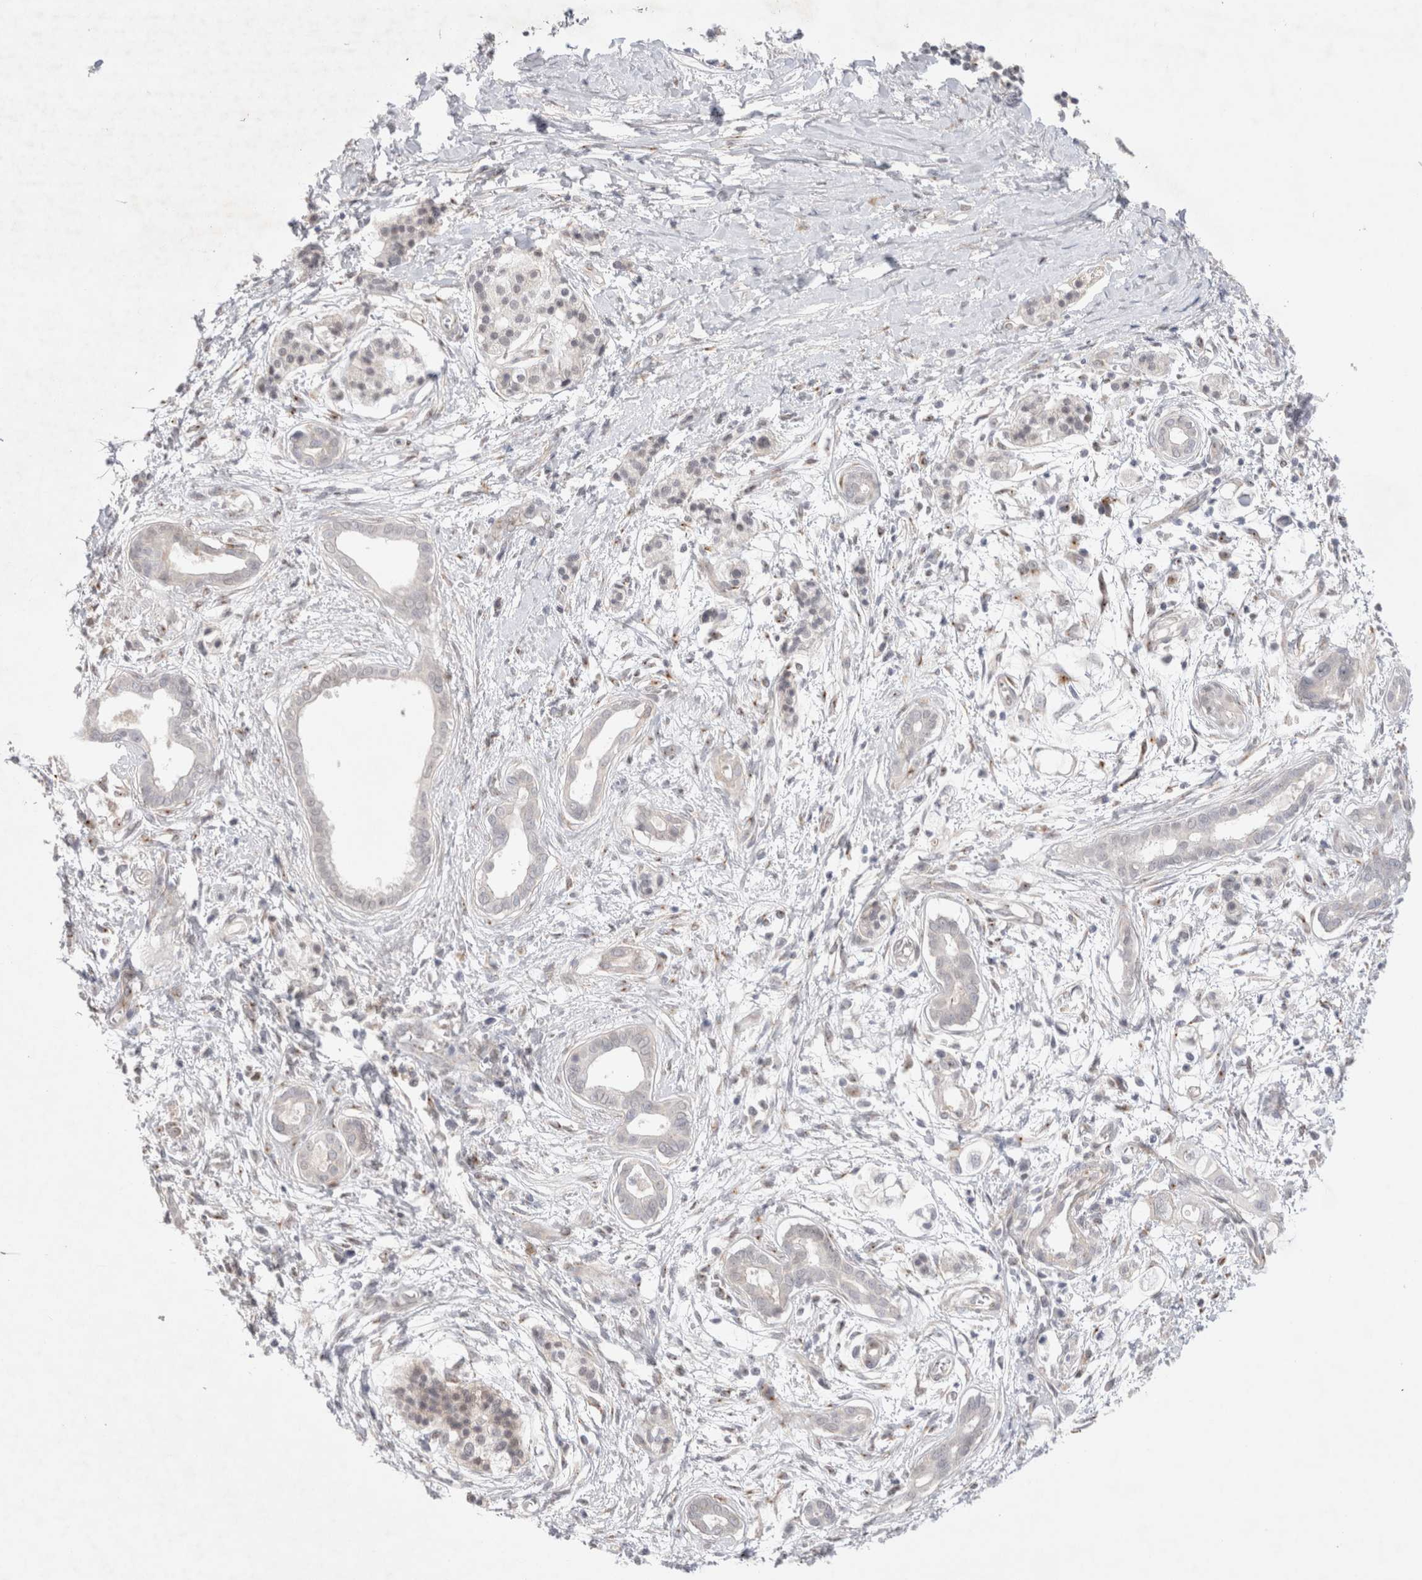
{"staining": {"intensity": "negative", "quantity": "none", "location": "none"}, "tissue": "pancreatic cancer", "cell_type": "Tumor cells", "image_type": "cancer", "snomed": [{"axis": "morphology", "description": "Adenocarcinoma, NOS"}, {"axis": "topography", "description": "Pancreas"}], "caption": "The image reveals no staining of tumor cells in pancreatic cancer.", "gene": "BICD2", "patient": {"sex": "male", "age": 59}}